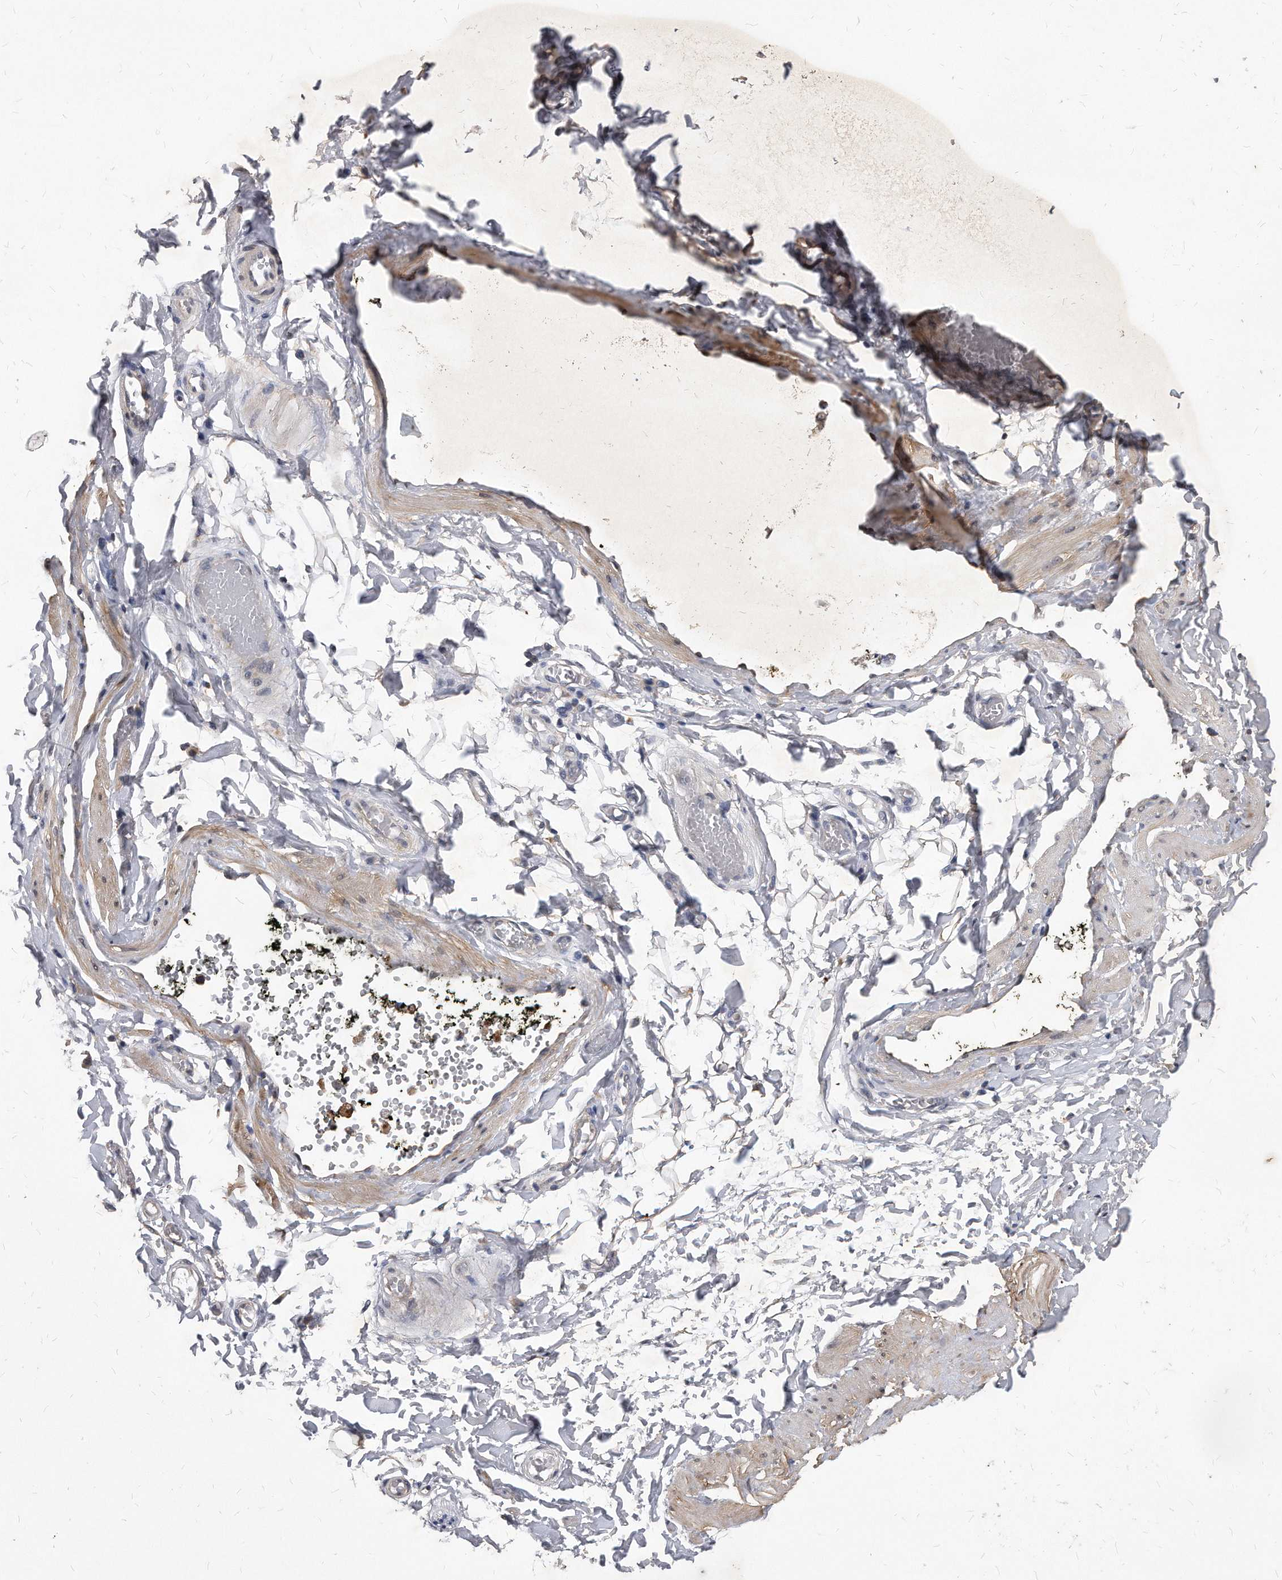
{"staining": {"intensity": "negative", "quantity": "none", "location": "none"}, "tissue": "adipose tissue", "cell_type": "Adipocytes", "image_type": "normal", "snomed": [{"axis": "morphology", "description": "Normal tissue, NOS"}, {"axis": "topography", "description": "Adipose tissue"}, {"axis": "topography", "description": "Vascular tissue"}, {"axis": "topography", "description": "Peripheral nerve tissue"}], "caption": "DAB immunohistochemical staining of normal adipose tissue exhibits no significant expression in adipocytes.", "gene": "SOBP", "patient": {"sex": "male", "age": 25}}